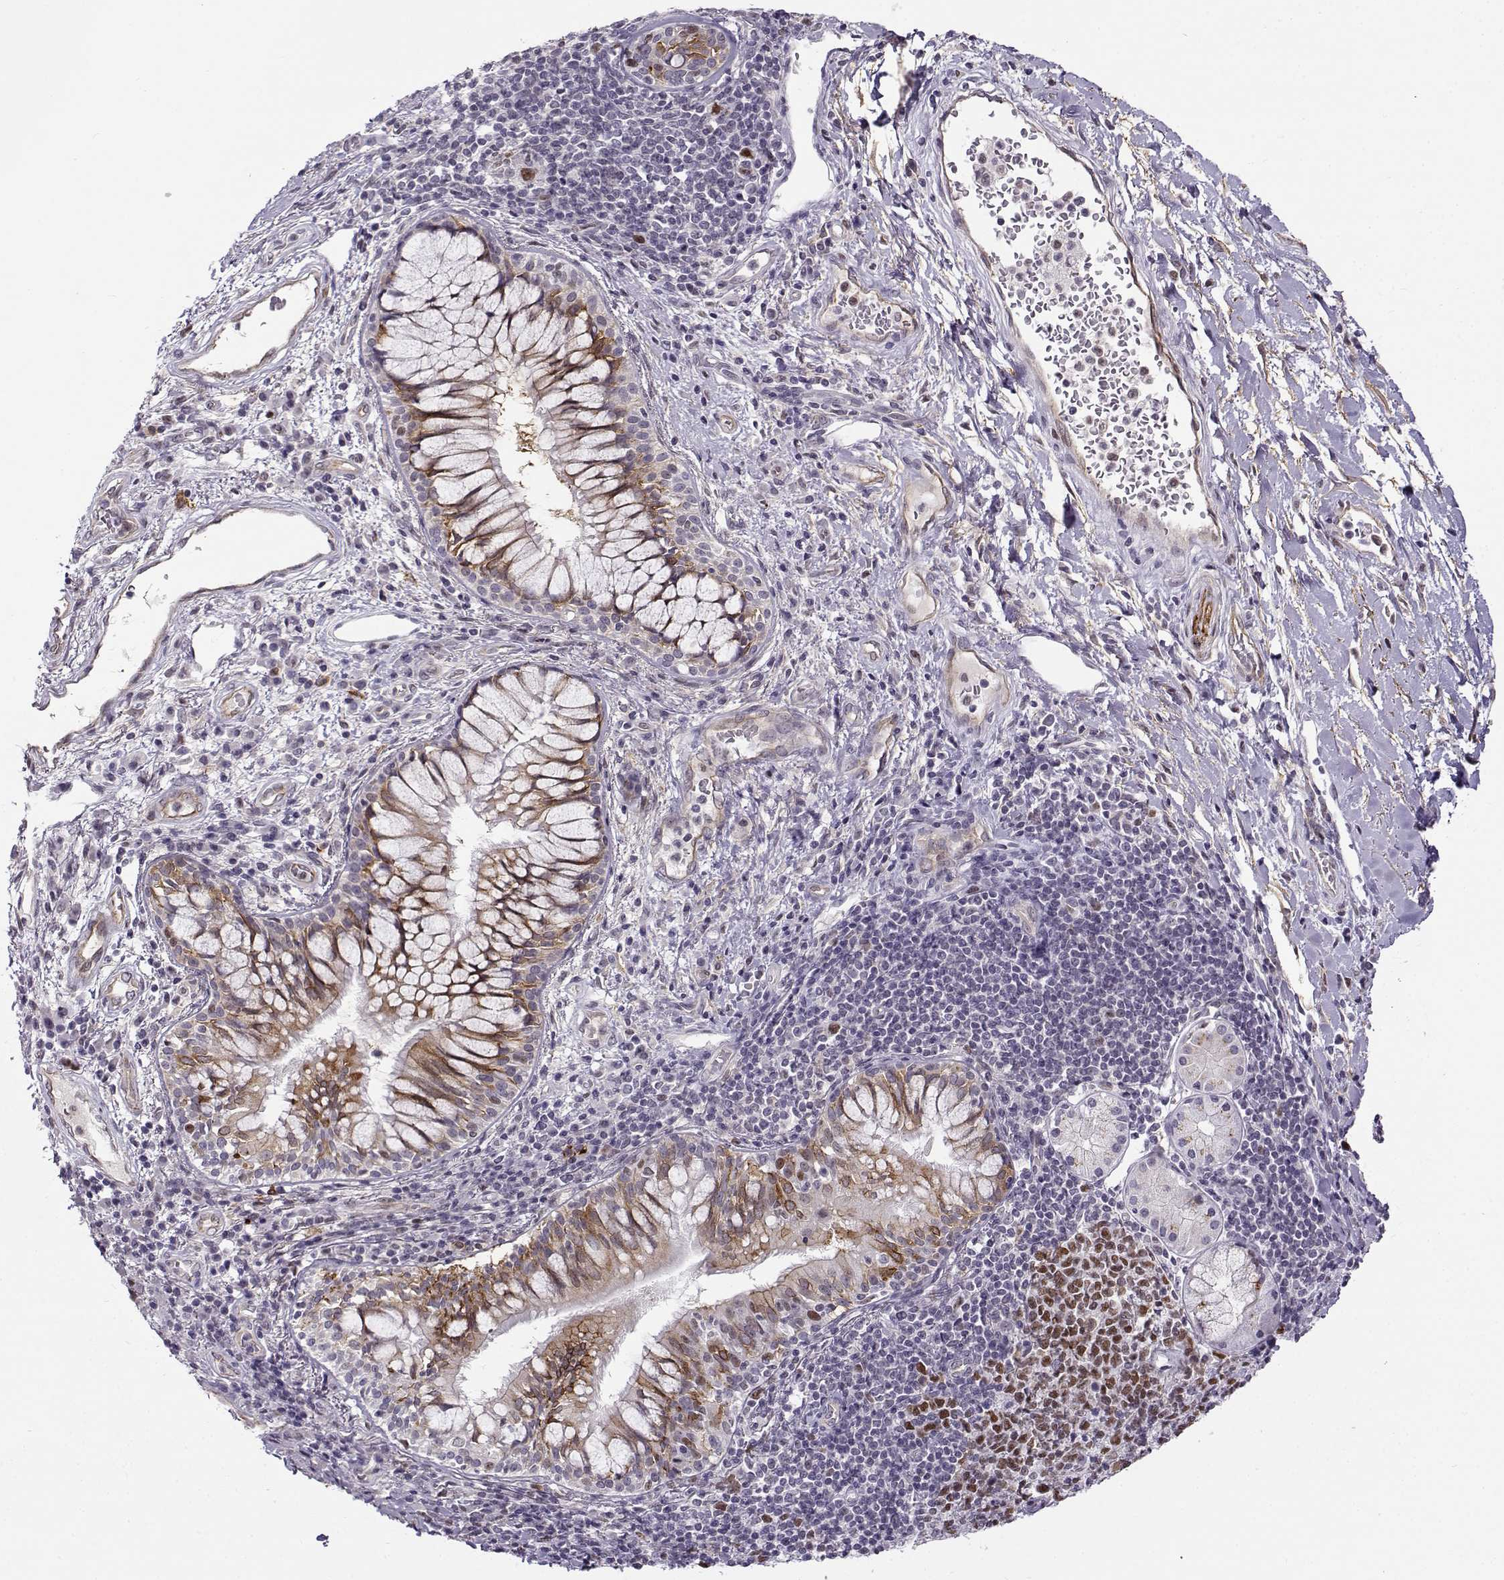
{"staining": {"intensity": "strong", "quantity": "25%-75%", "location": "cytoplasmic/membranous"}, "tissue": "lung cancer", "cell_type": "Tumor cells", "image_type": "cancer", "snomed": [{"axis": "morphology", "description": "Normal tissue, NOS"}, {"axis": "morphology", "description": "Squamous cell carcinoma, NOS"}, {"axis": "topography", "description": "Bronchus"}, {"axis": "topography", "description": "Lung"}], "caption": "A high-resolution image shows immunohistochemistry staining of lung cancer, which shows strong cytoplasmic/membranous positivity in about 25%-75% of tumor cells. The staining is performed using DAB brown chromogen to label protein expression. The nuclei are counter-stained blue using hematoxylin.", "gene": "BACH1", "patient": {"sex": "male", "age": 64}}